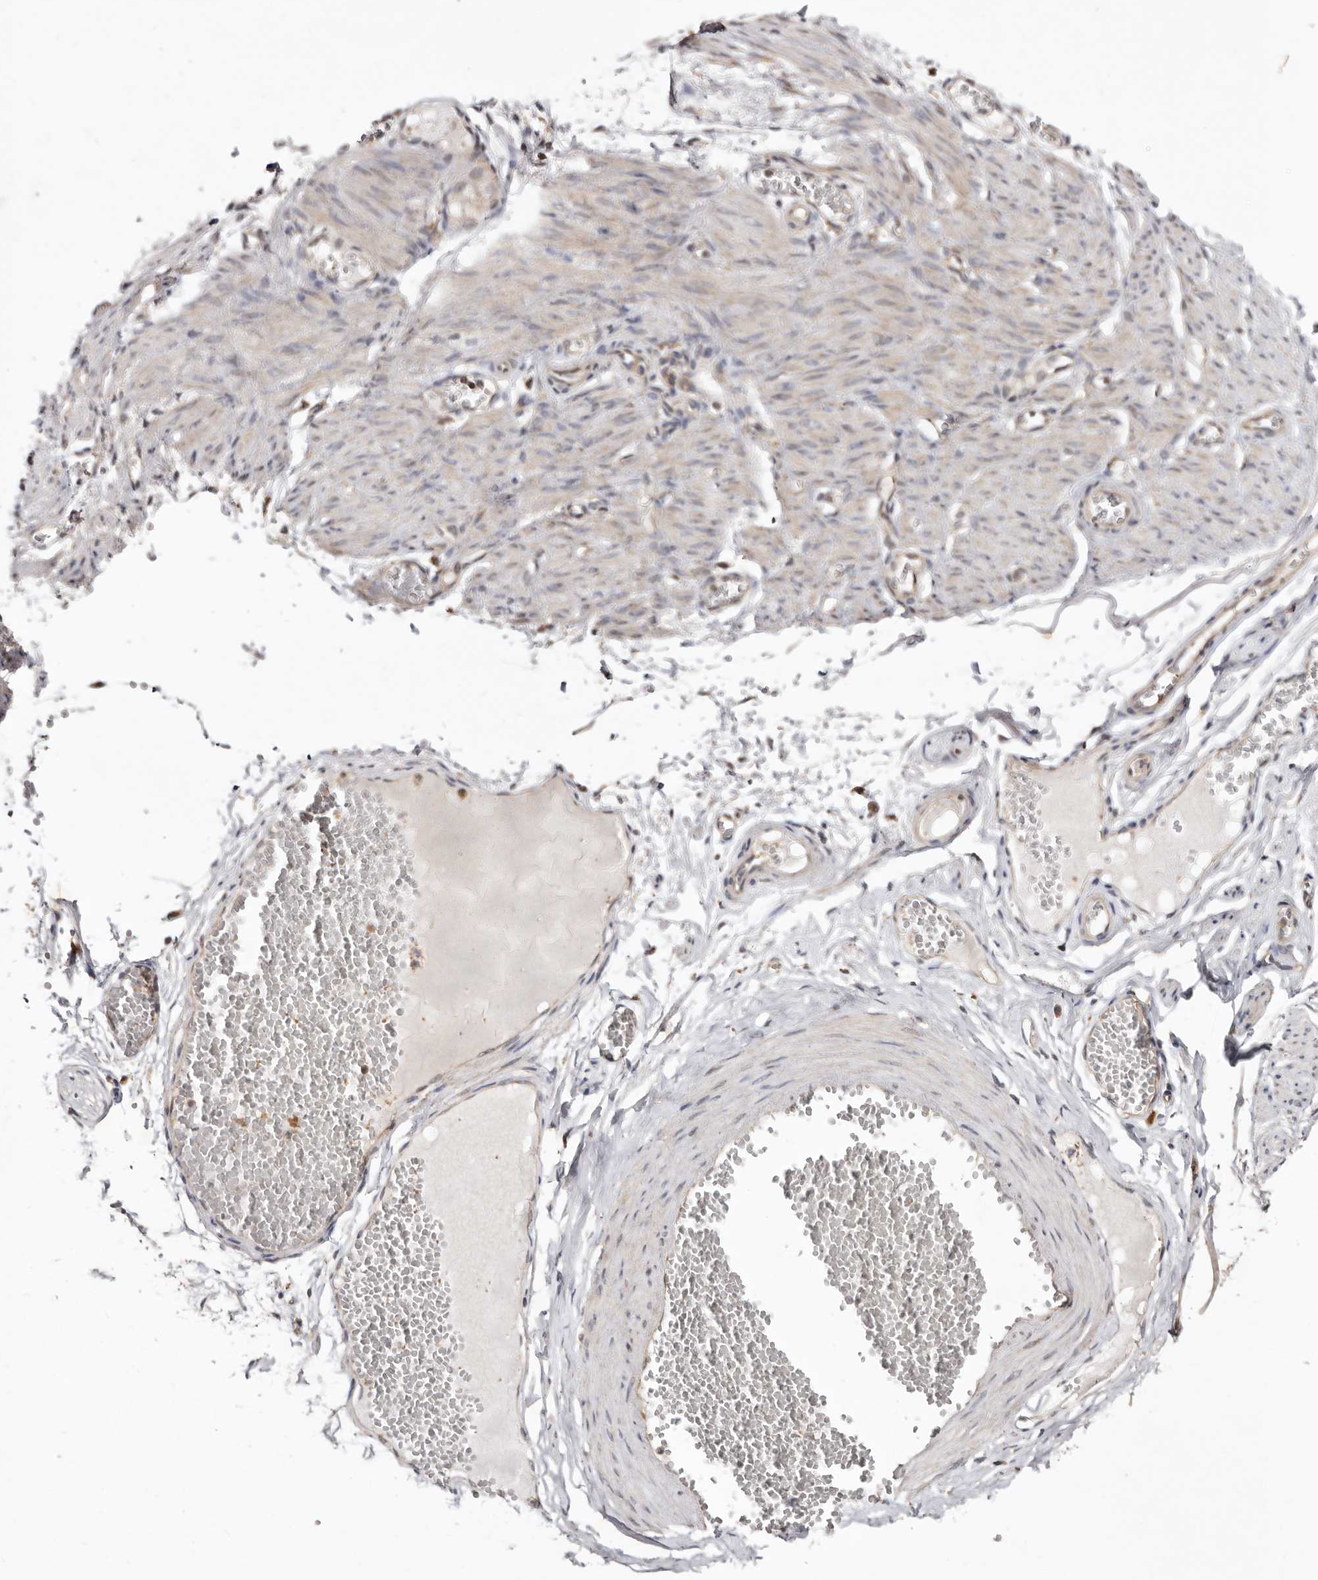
{"staining": {"intensity": "weak", "quantity": "25%-75%", "location": "cytoplasmic/membranous"}, "tissue": "soft tissue", "cell_type": "Fibroblasts", "image_type": "normal", "snomed": [{"axis": "morphology", "description": "Normal tissue, NOS"}, {"axis": "topography", "description": "Smooth muscle"}, {"axis": "topography", "description": "Peripheral nerve tissue"}], "caption": "Immunohistochemistry (IHC) of benign human soft tissue exhibits low levels of weak cytoplasmic/membranous expression in approximately 25%-75% of fibroblasts. Nuclei are stained in blue.", "gene": "RRM2B", "patient": {"sex": "female", "age": 39}}